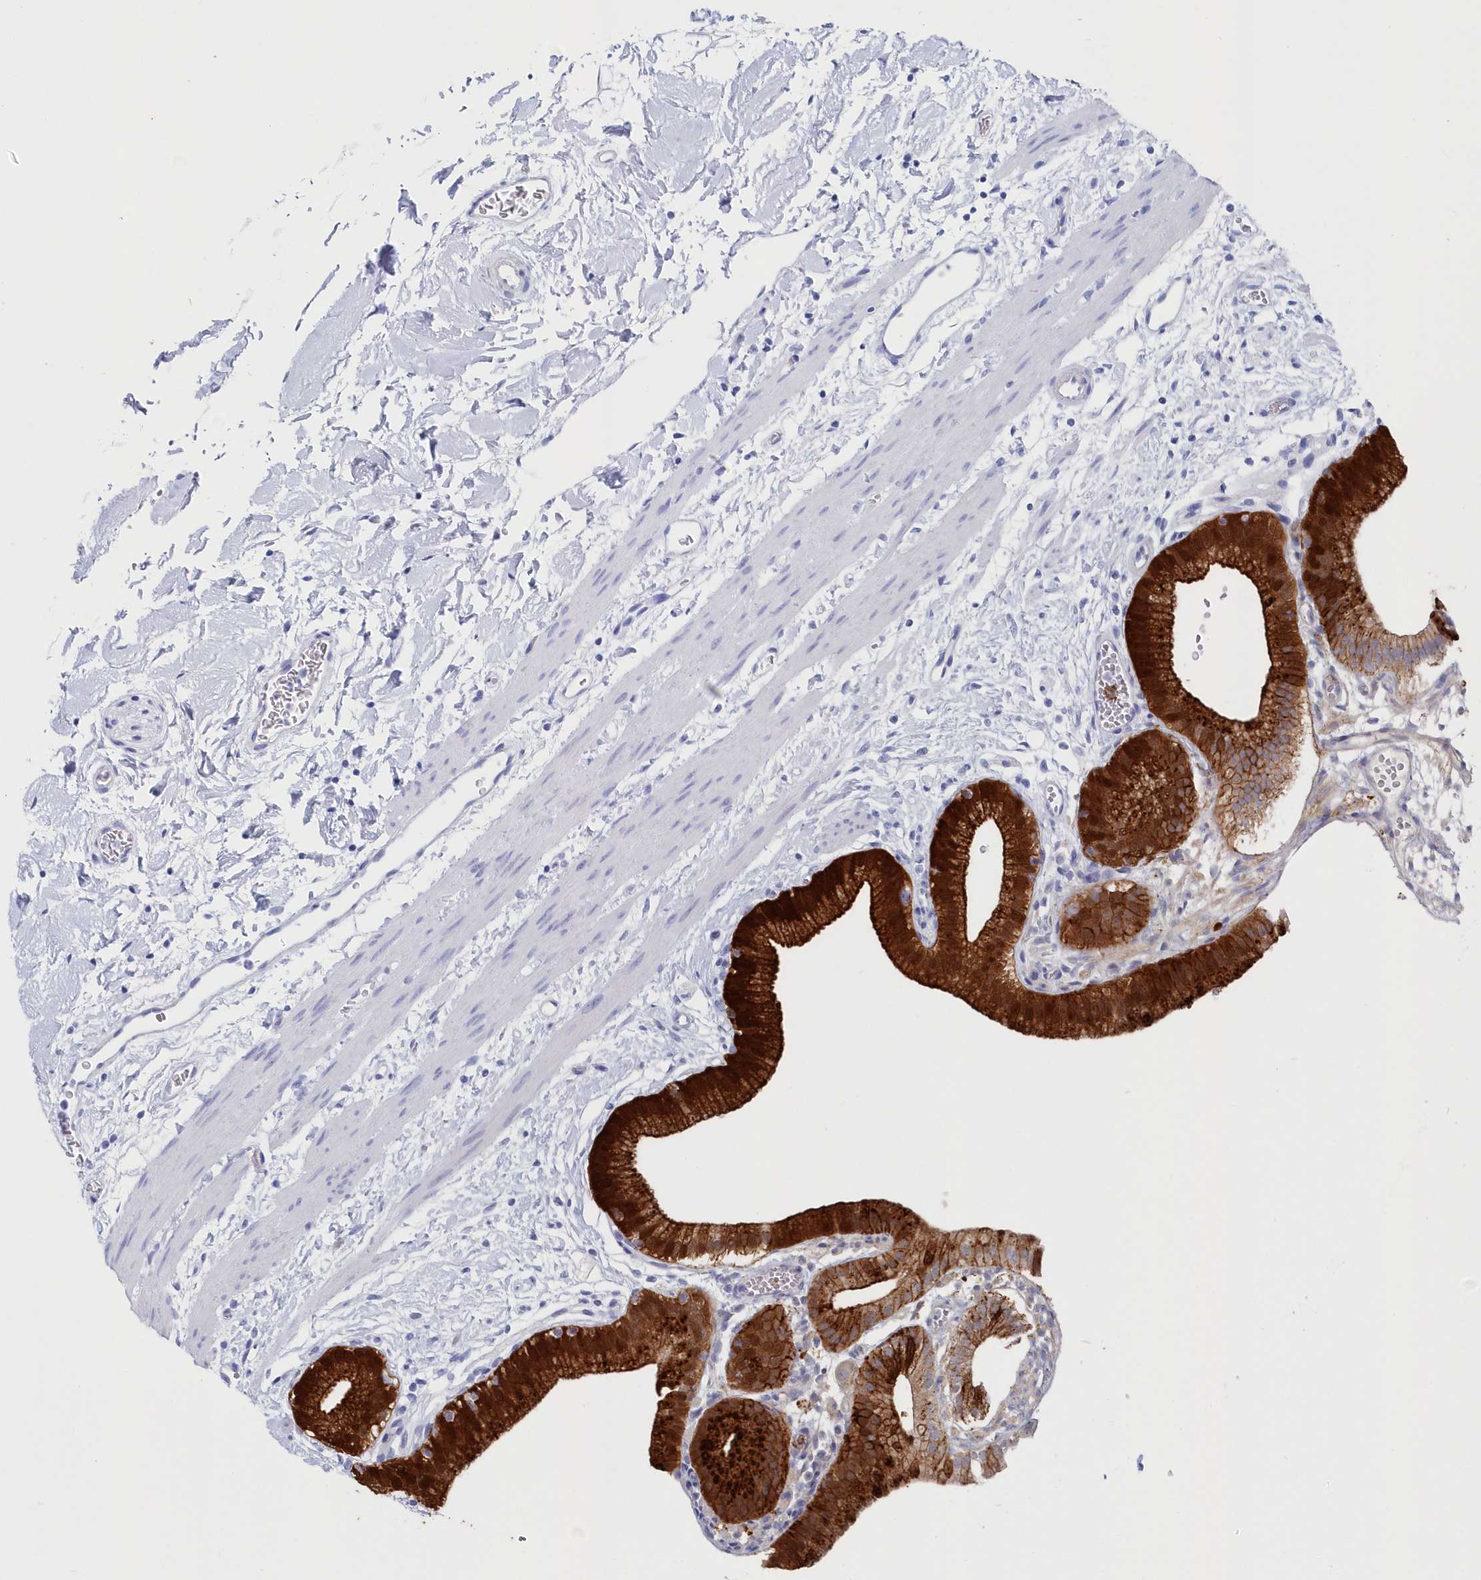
{"staining": {"intensity": "strong", "quantity": ">75%", "location": "cytoplasmic/membranous,nuclear"}, "tissue": "gallbladder", "cell_type": "Glandular cells", "image_type": "normal", "snomed": [{"axis": "morphology", "description": "Normal tissue, NOS"}, {"axis": "topography", "description": "Gallbladder"}], "caption": "Glandular cells display high levels of strong cytoplasmic/membranous,nuclear positivity in about >75% of cells in normal human gallbladder.", "gene": "CSNK1G2", "patient": {"sex": "male", "age": 55}}